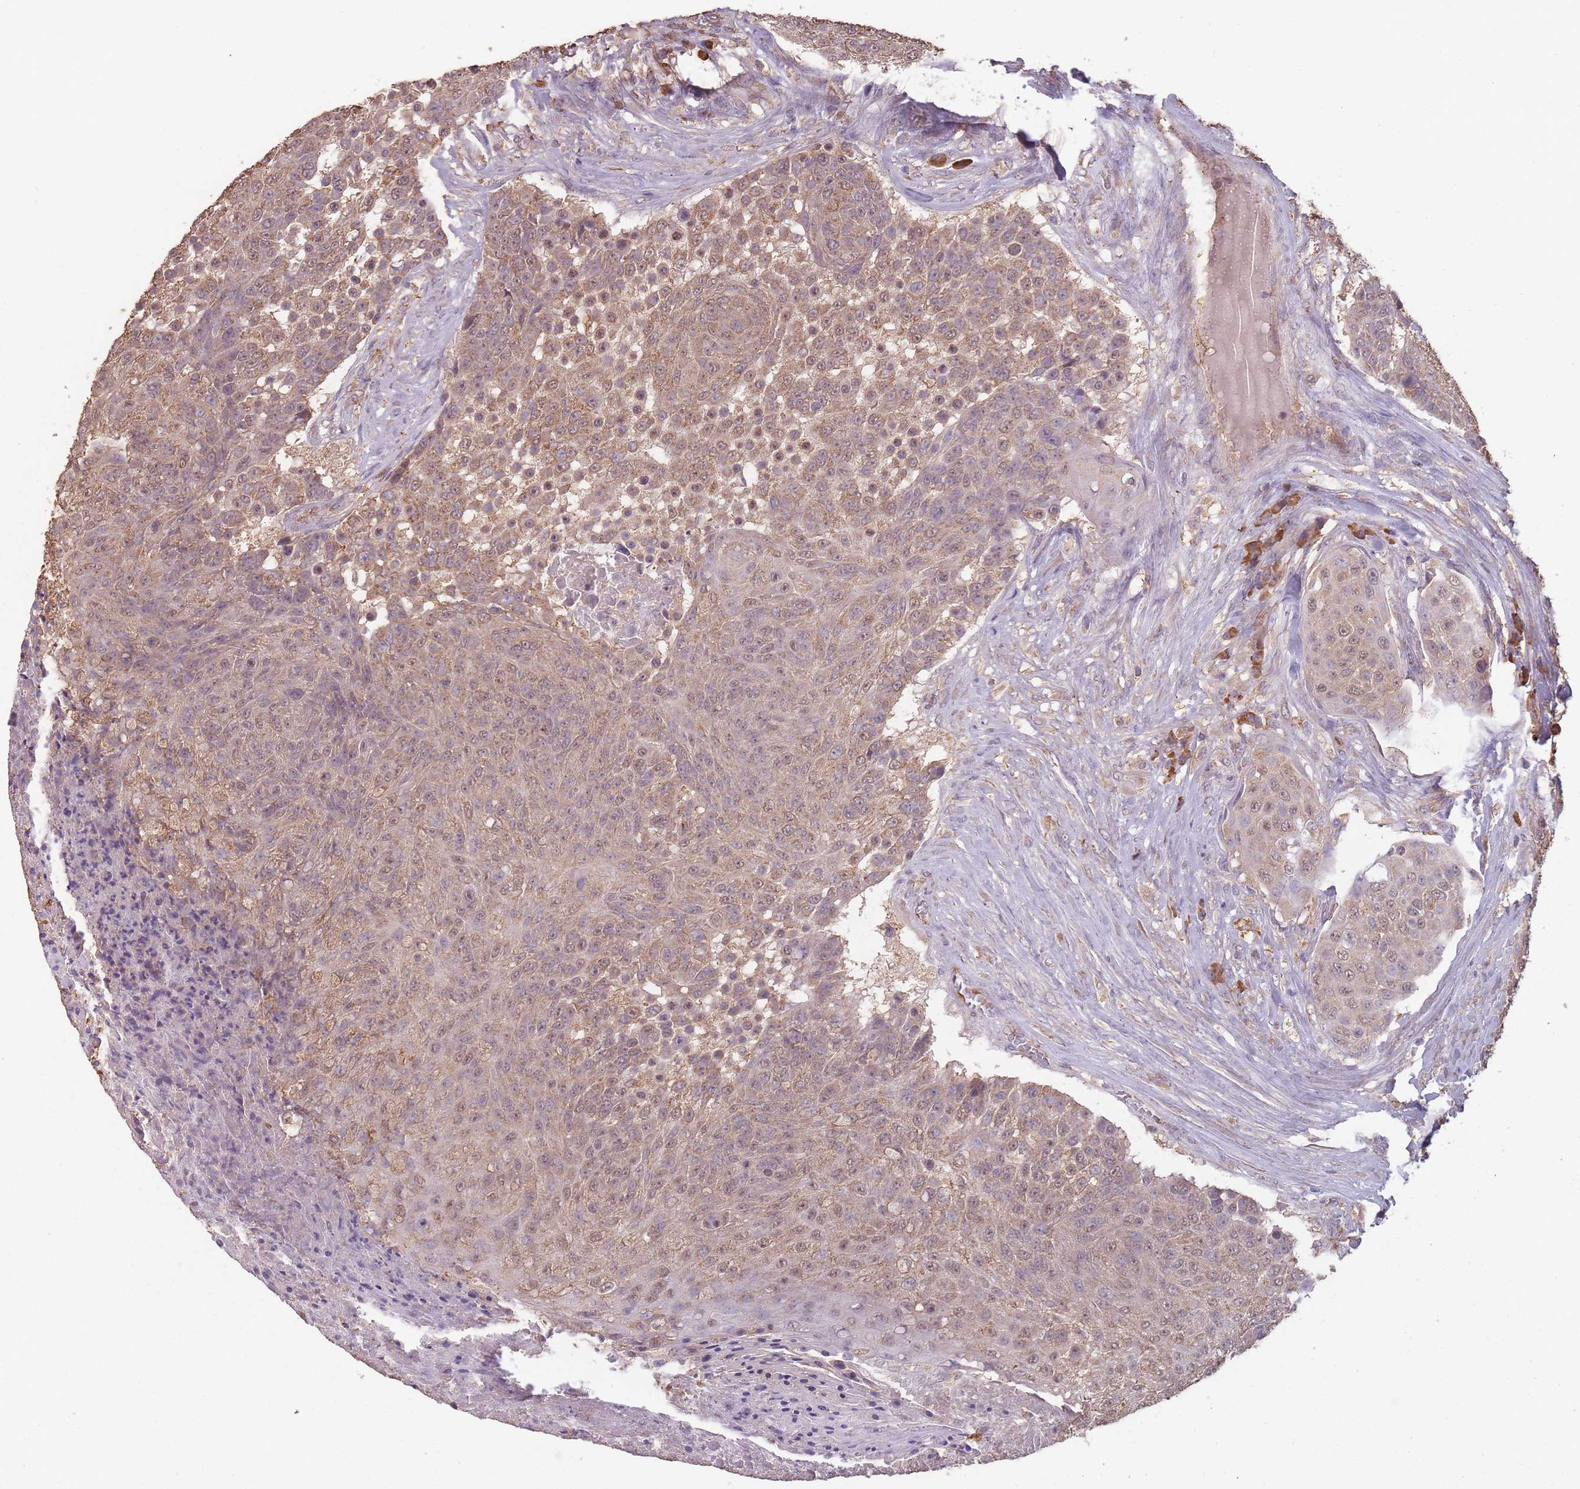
{"staining": {"intensity": "moderate", "quantity": ">75%", "location": "cytoplasmic/membranous,nuclear"}, "tissue": "urothelial cancer", "cell_type": "Tumor cells", "image_type": "cancer", "snomed": [{"axis": "morphology", "description": "Urothelial carcinoma, High grade"}, {"axis": "topography", "description": "Urinary bladder"}], "caption": "Immunohistochemical staining of urothelial carcinoma (high-grade) shows medium levels of moderate cytoplasmic/membranous and nuclear protein positivity in about >75% of tumor cells. (DAB (3,3'-diaminobenzidine) = brown stain, brightfield microscopy at high magnification).", "gene": "SANBR", "patient": {"sex": "female", "age": 63}}